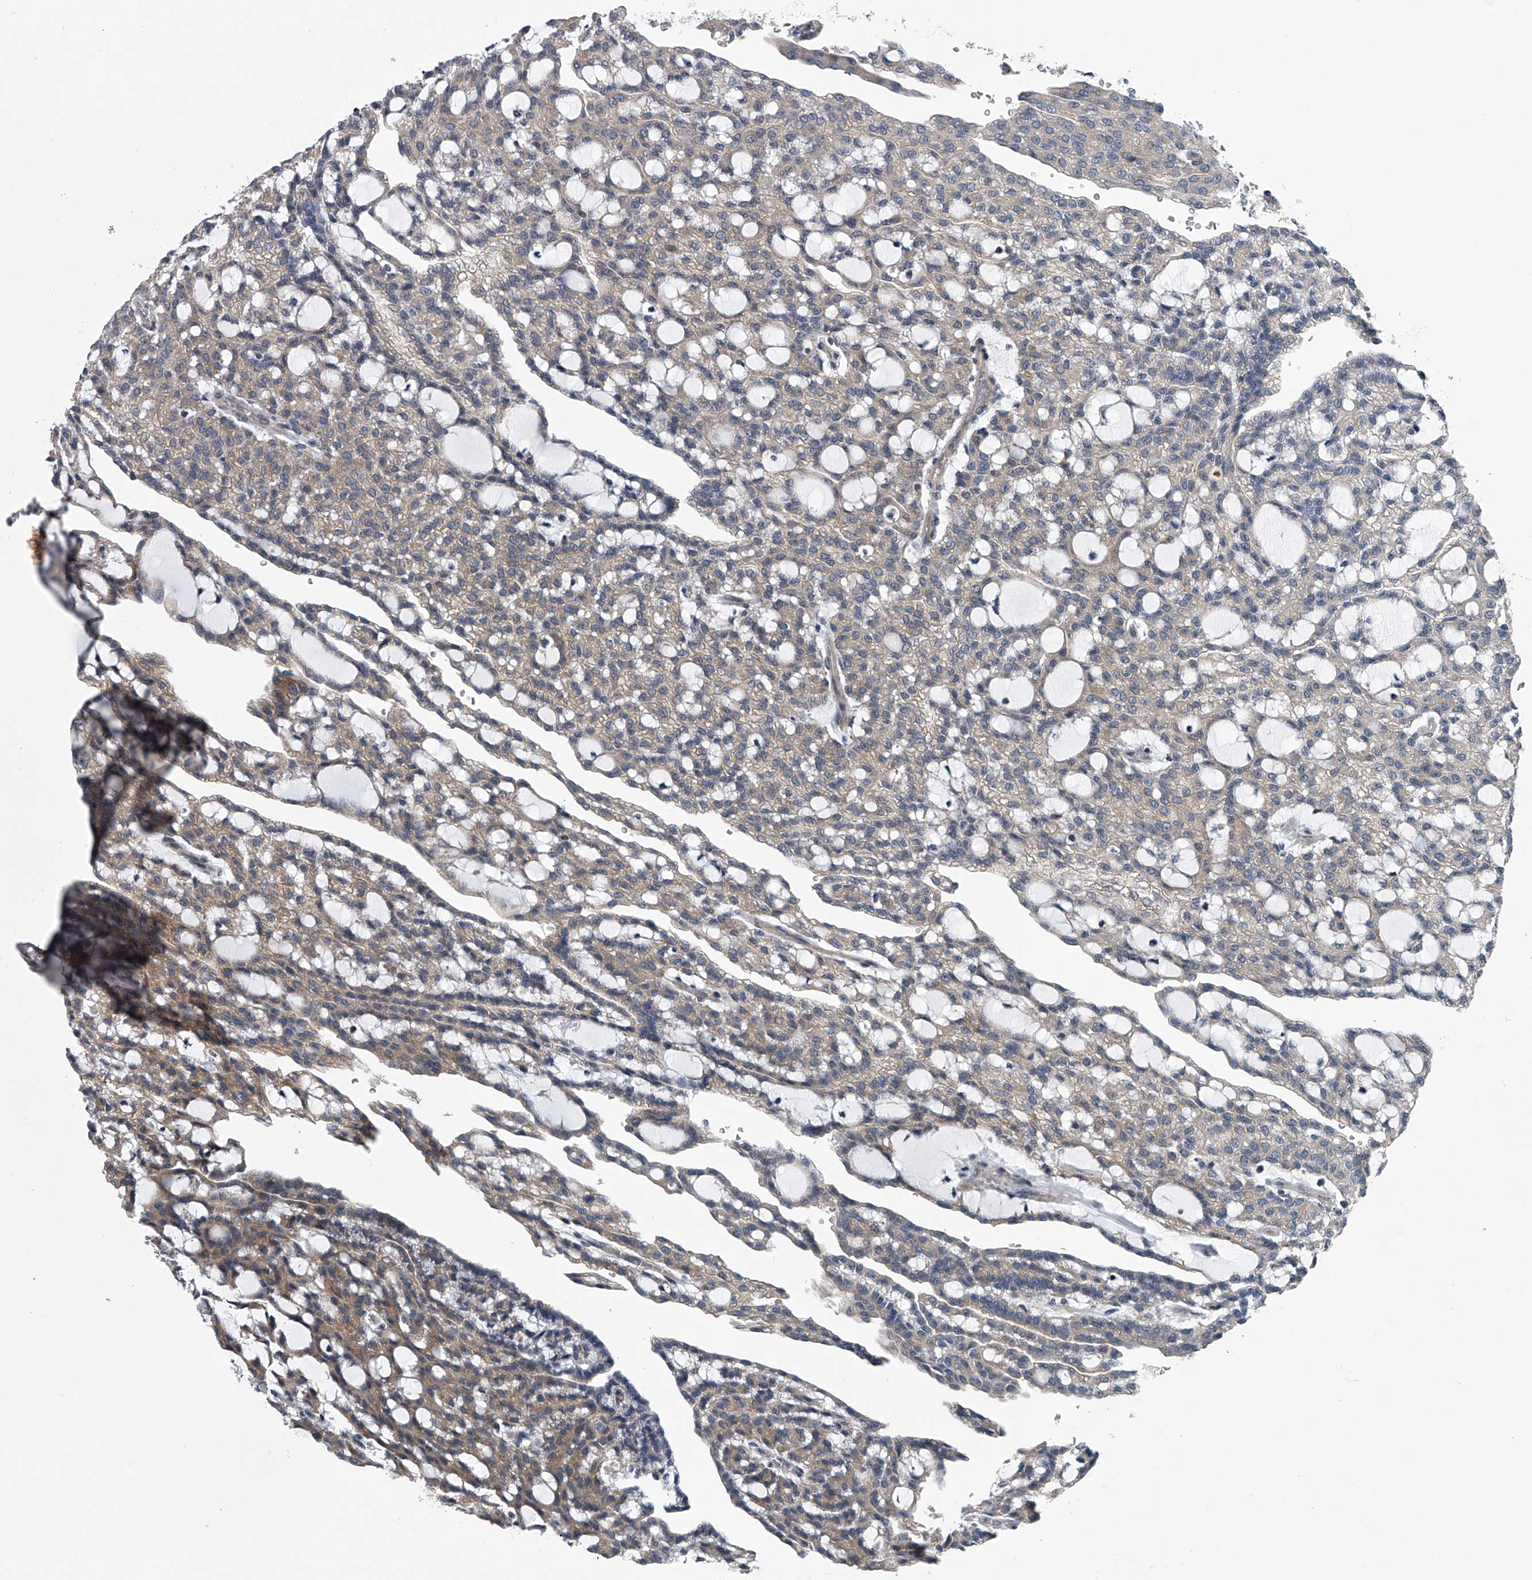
{"staining": {"intensity": "moderate", "quantity": "25%-75%", "location": "cytoplasmic/membranous"}, "tissue": "renal cancer", "cell_type": "Tumor cells", "image_type": "cancer", "snomed": [{"axis": "morphology", "description": "Adenocarcinoma, NOS"}, {"axis": "topography", "description": "Kidney"}], "caption": "IHC image of human renal cancer stained for a protein (brown), which displays medium levels of moderate cytoplasmic/membranous expression in approximately 25%-75% of tumor cells.", "gene": "PPP2R5D", "patient": {"sex": "male", "age": 63}}